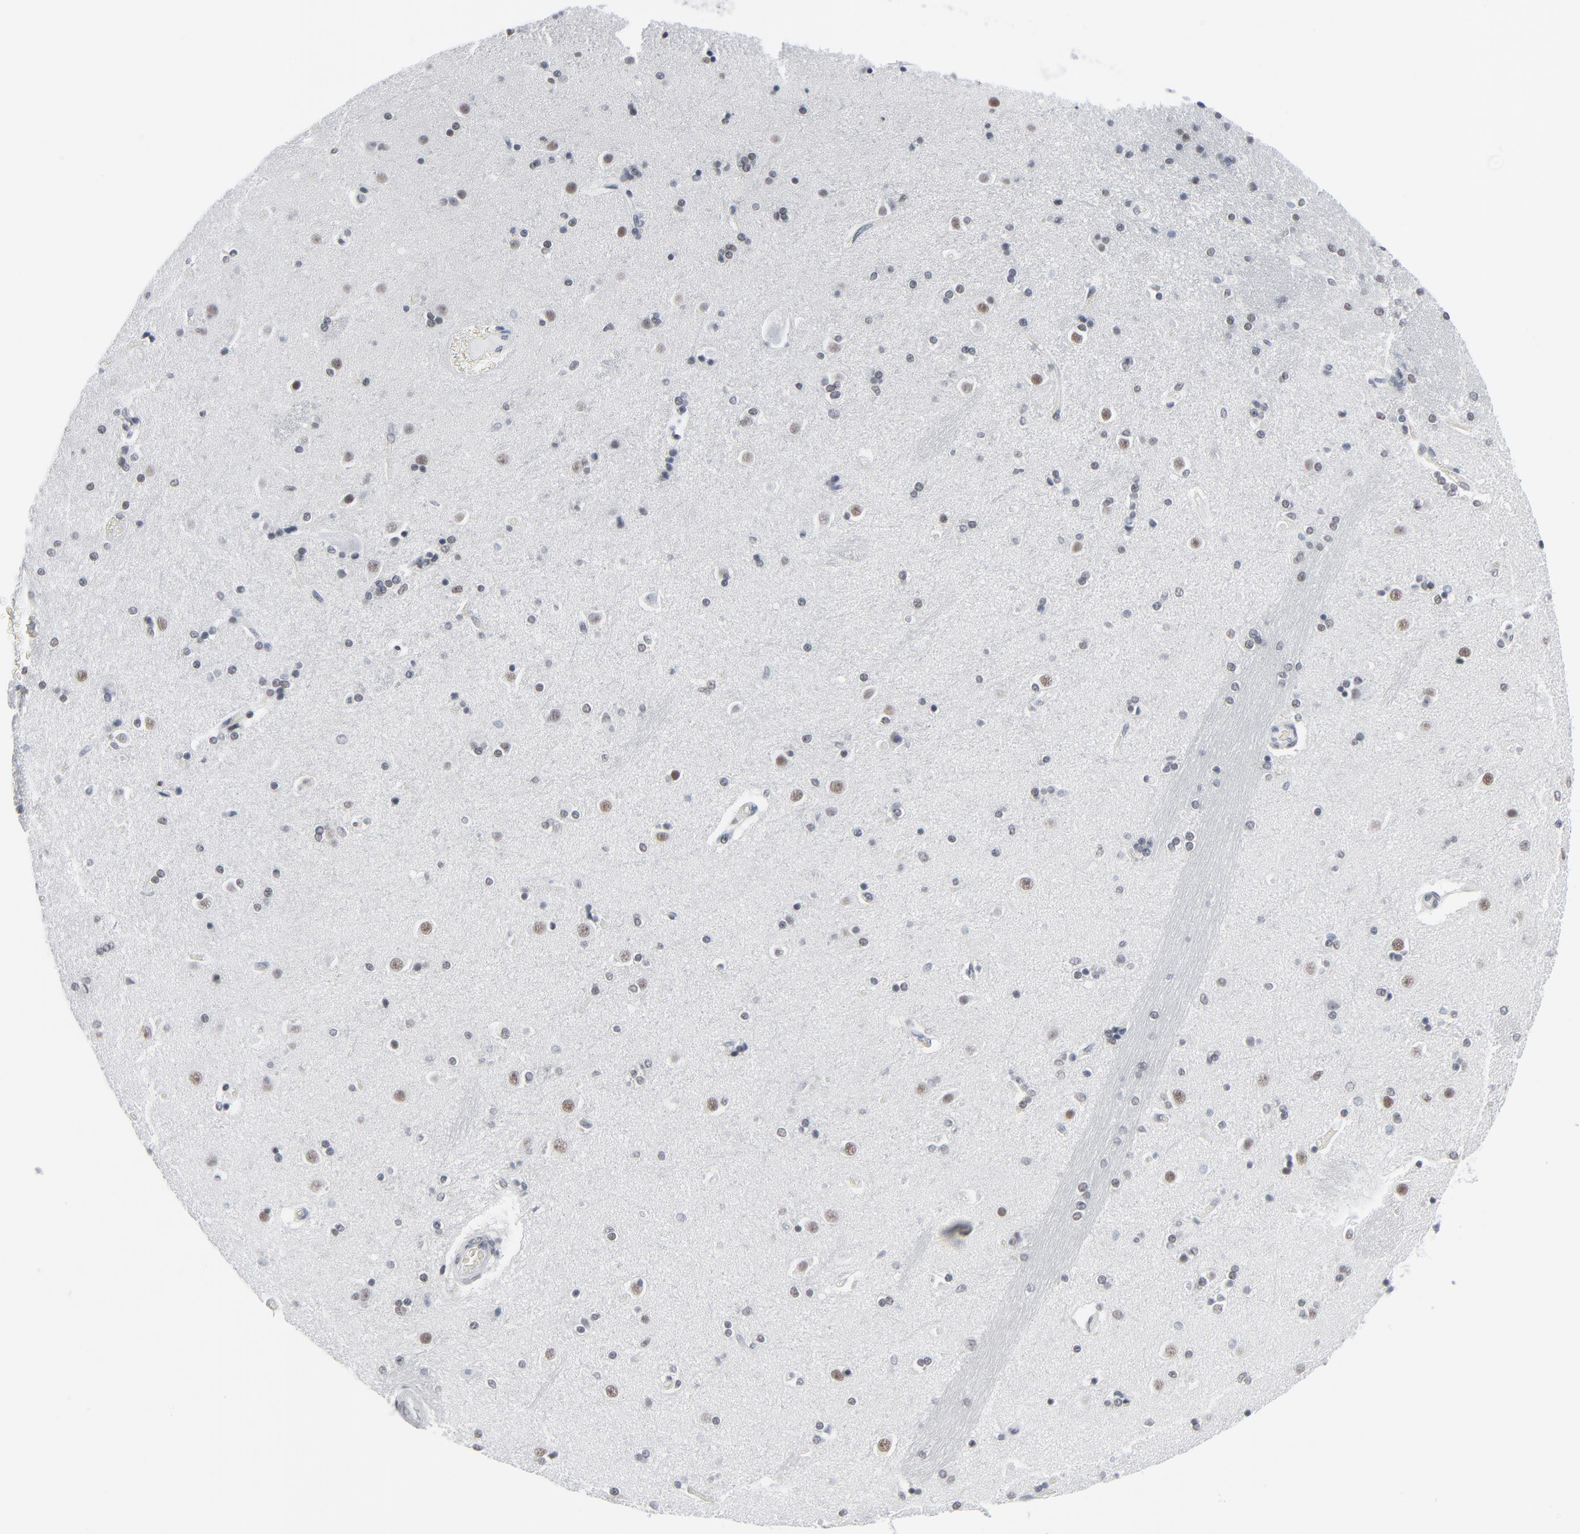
{"staining": {"intensity": "weak", "quantity": "25%-75%", "location": "nuclear"}, "tissue": "caudate", "cell_type": "Glial cells", "image_type": "normal", "snomed": [{"axis": "morphology", "description": "Normal tissue, NOS"}, {"axis": "topography", "description": "Lateral ventricle wall"}], "caption": "Human caudate stained for a protein (brown) shows weak nuclear positive staining in approximately 25%-75% of glial cells.", "gene": "SIRT1", "patient": {"sex": "female", "age": 54}}